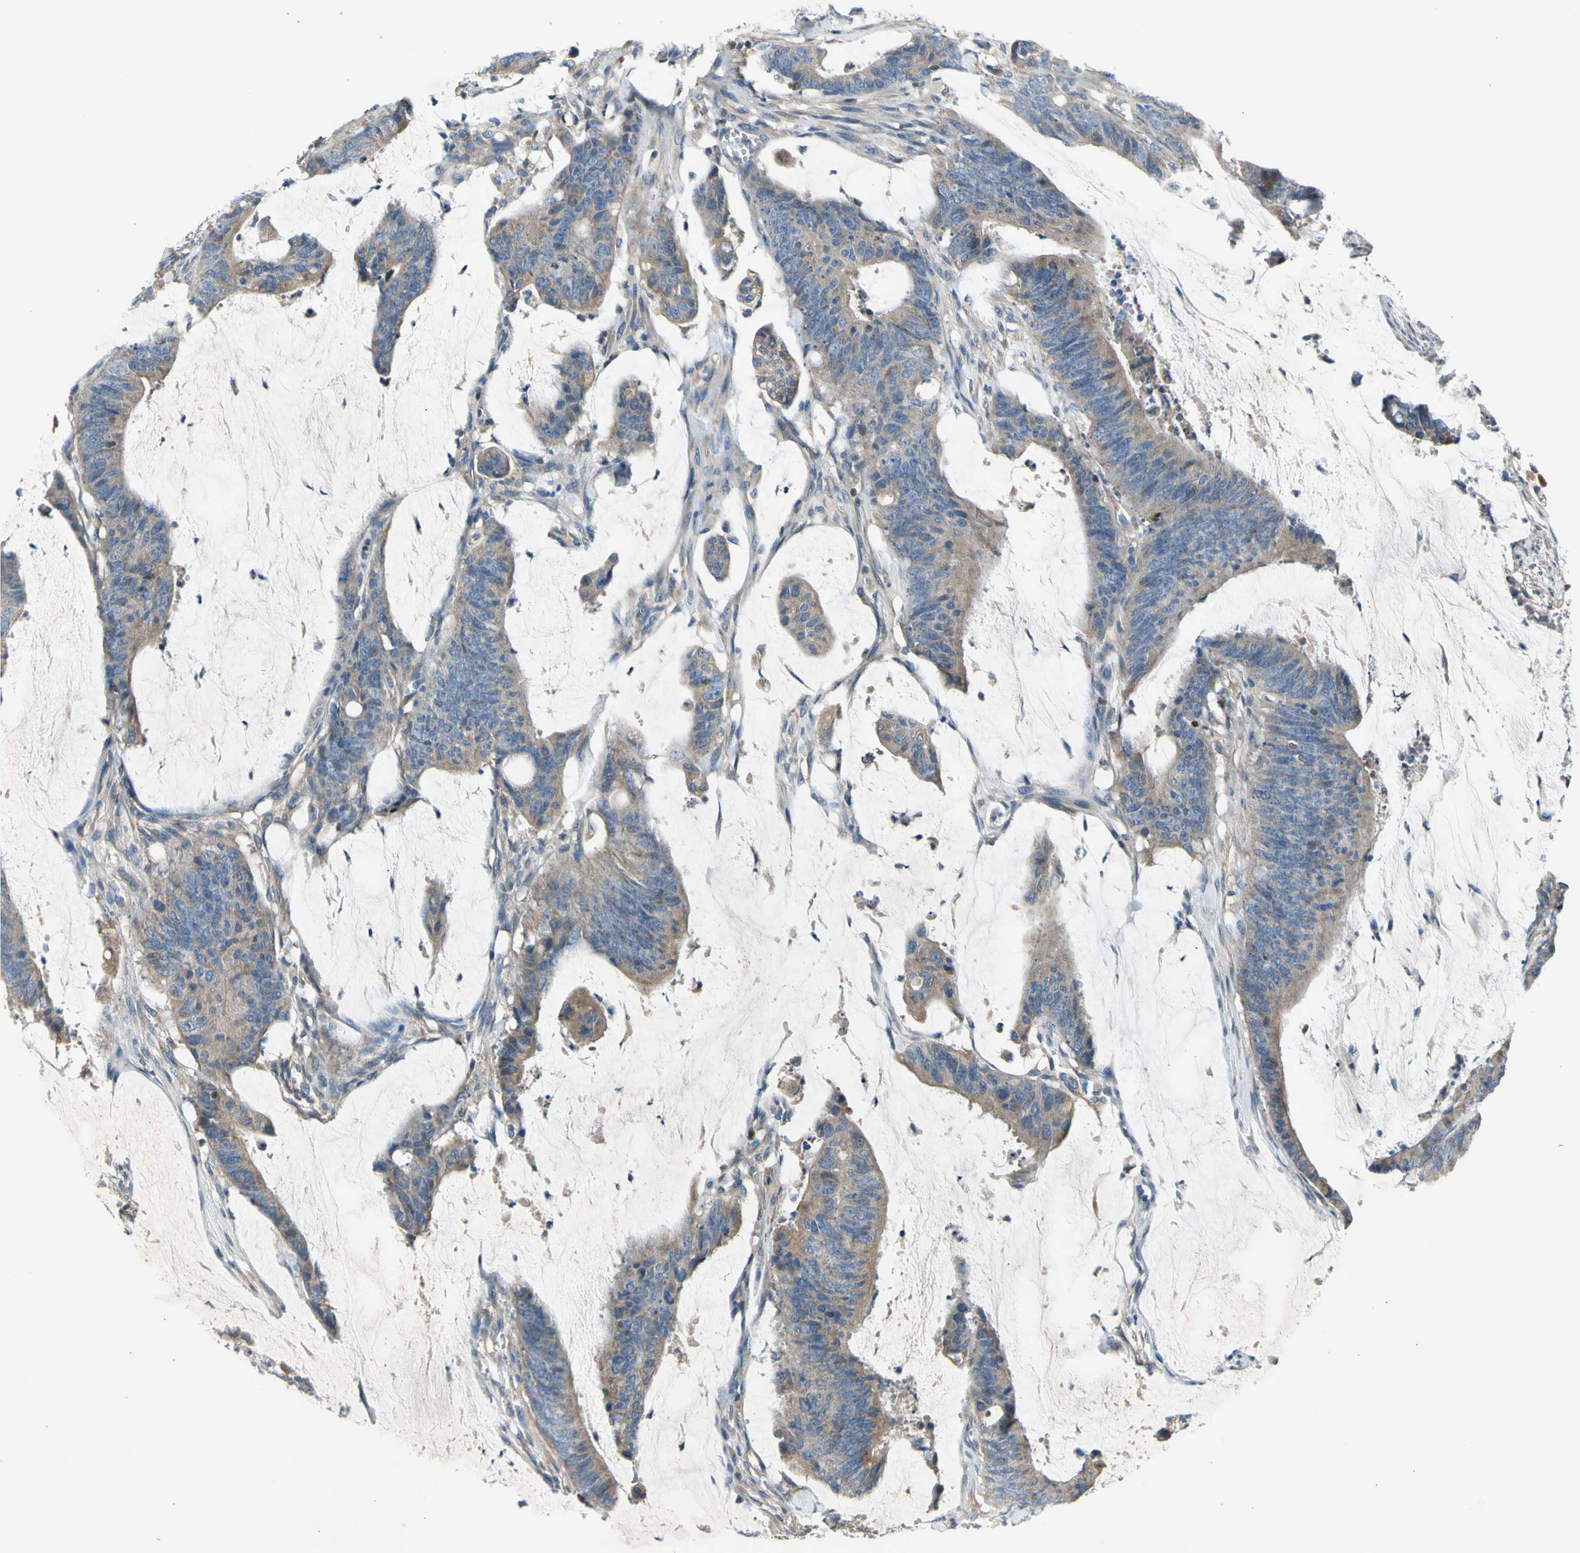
{"staining": {"intensity": "weak", "quantity": ">75%", "location": "cytoplasmic/membranous"}, "tissue": "colorectal cancer", "cell_type": "Tumor cells", "image_type": "cancer", "snomed": [{"axis": "morphology", "description": "Adenocarcinoma, NOS"}, {"axis": "topography", "description": "Rectum"}], "caption": "A micrograph of human colorectal cancer stained for a protein displays weak cytoplasmic/membranous brown staining in tumor cells. (brown staining indicates protein expression, while blue staining denotes nuclei).", "gene": "TBX21", "patient": {"sex": "female", "age": 66}}